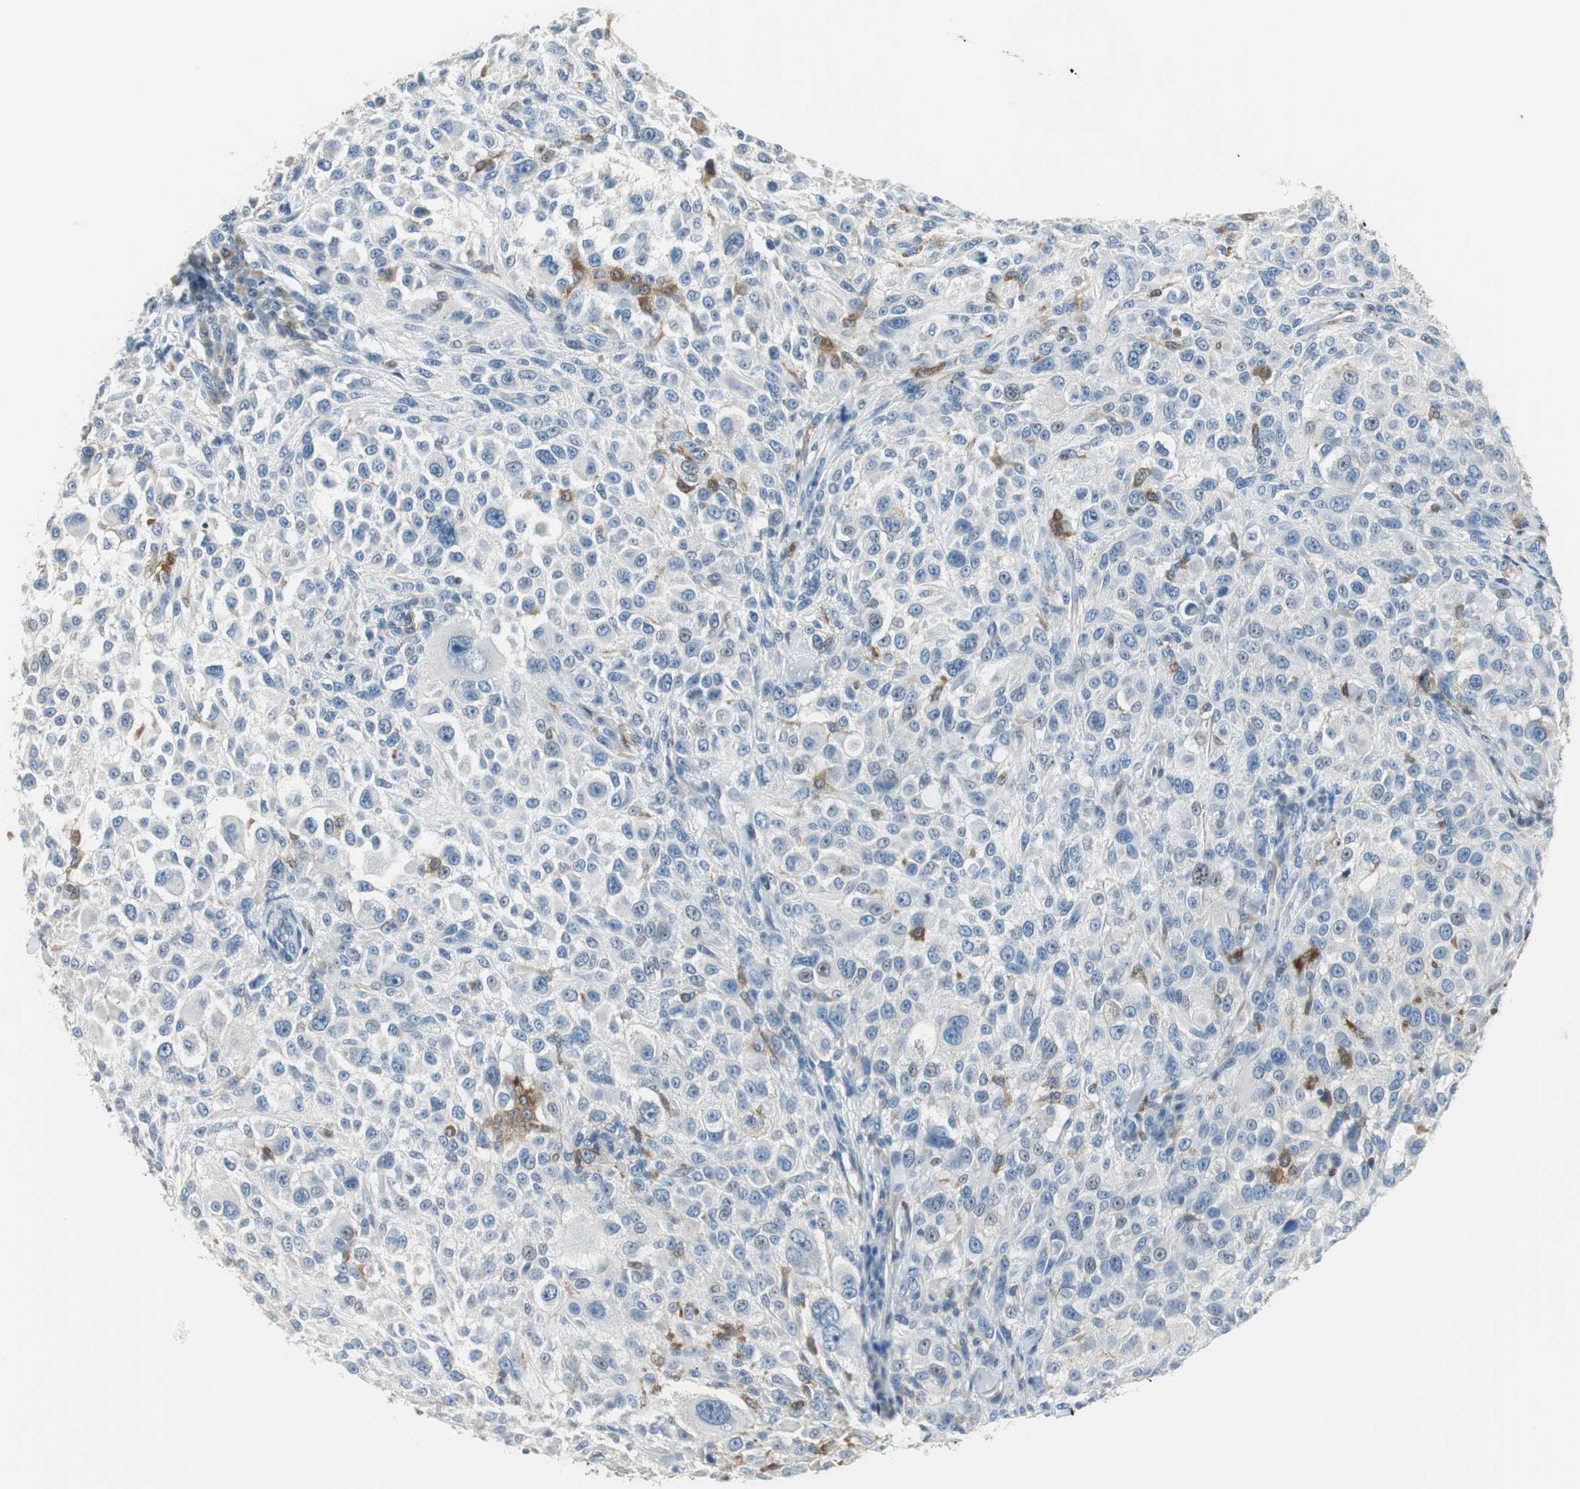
{"staining": {"intensity": "negative", "quantity": "none", "location": "none"}, "tissue": "melanoma", "cell_type": "Tumor cells", "image_type": "cancer", "snomed": [{"axis": "morphology", "description": "Necrosis, NOS"}, {"axis": "morphology", "description": "Malignant melanoma, NOS"}, {"axis": "topography", "description": "Skin"}], "caption": "Image shows no protein expression in tumor cells of melanoma tissue.", "gene": "MSTO1", "patient": {"sex": "female", "age": 87}}